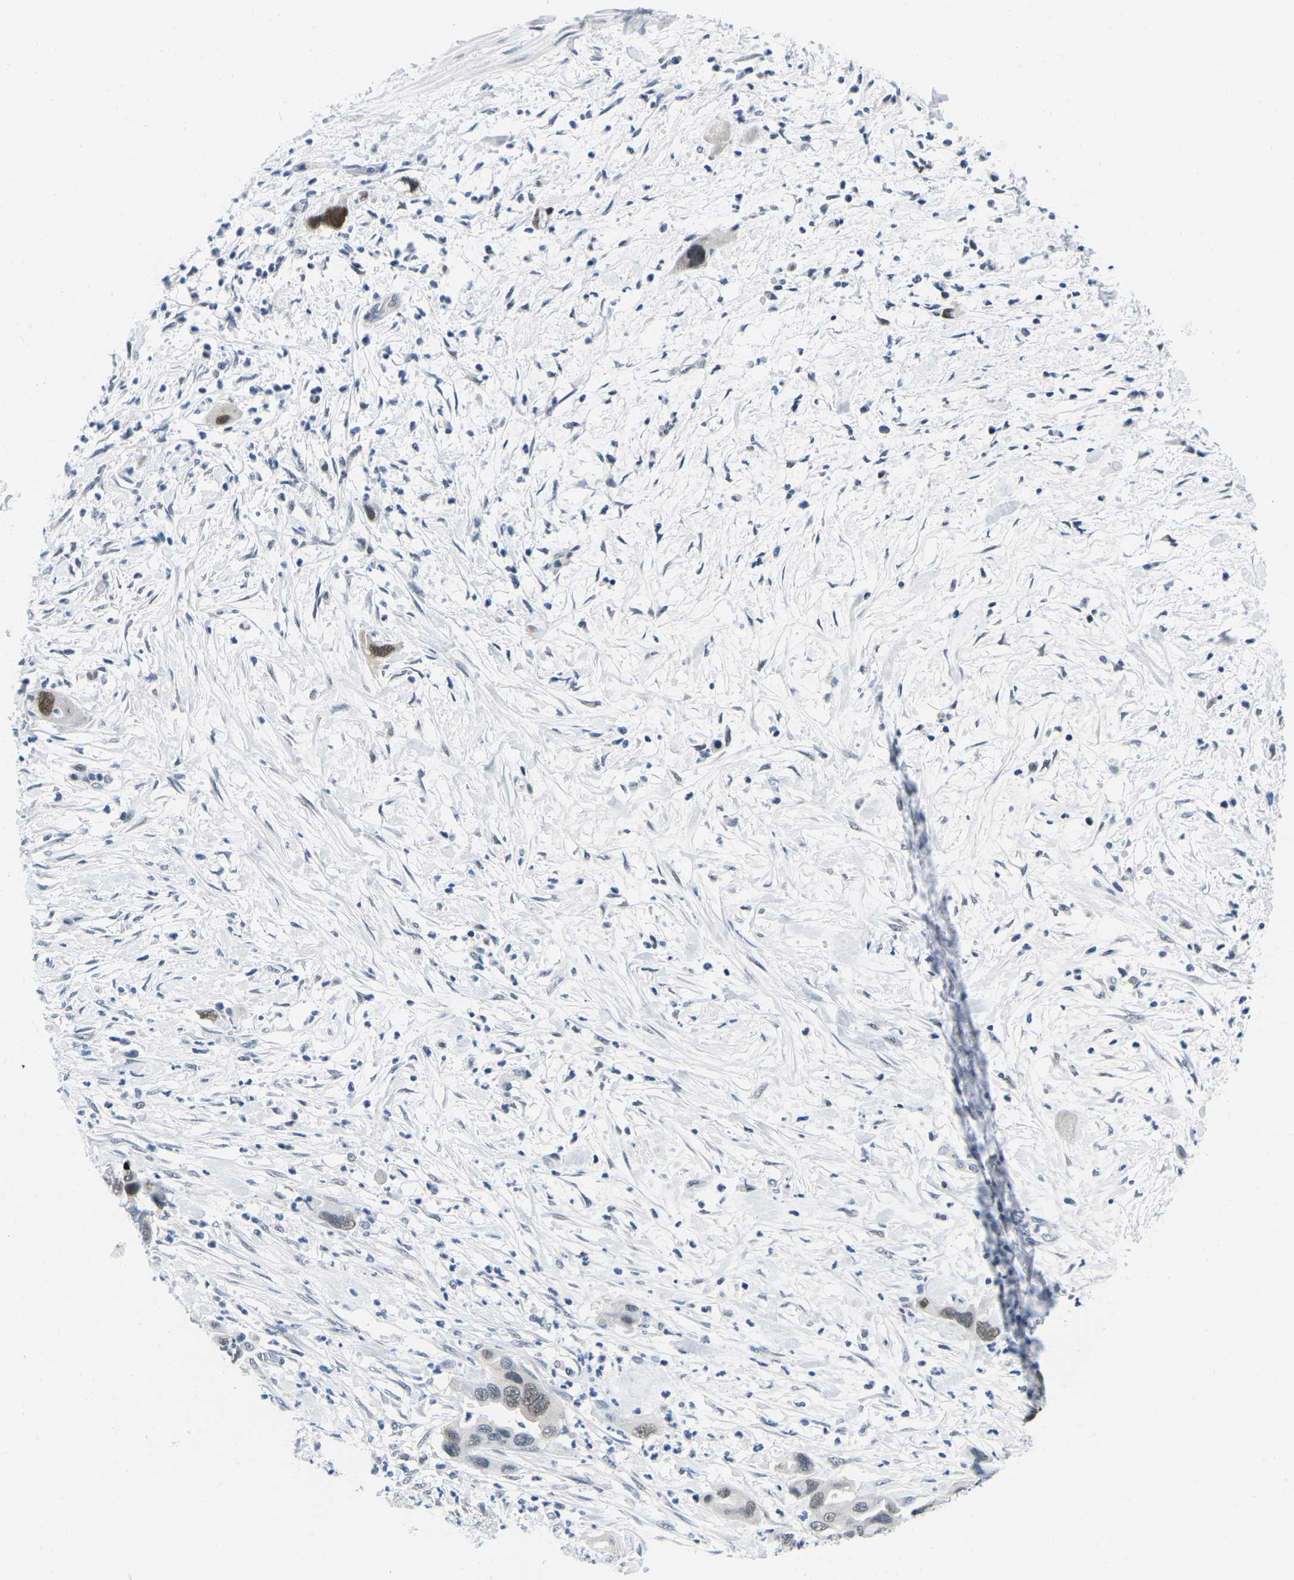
{"staining": {"intensity": "weak", "quantity": "25%-75%", "location": "nuclear"}, "tissue": "pancreatic cancer", "cell_type": "Tumor cells", "image_type": "cancer", "snomed": [{"axis": "morphology", "description": "Adenocarcinoma, NOS"}, {"axis": "topography", "description": "Pancreas"}], "caption": "A photomicrograph of human pancreatic cancer (adenocarcinoma) stained for a protein displays weak nuclear brown staining in tumor cells.", "gene": "UBA7", "patient": {"sex": "female", "age": 71}}